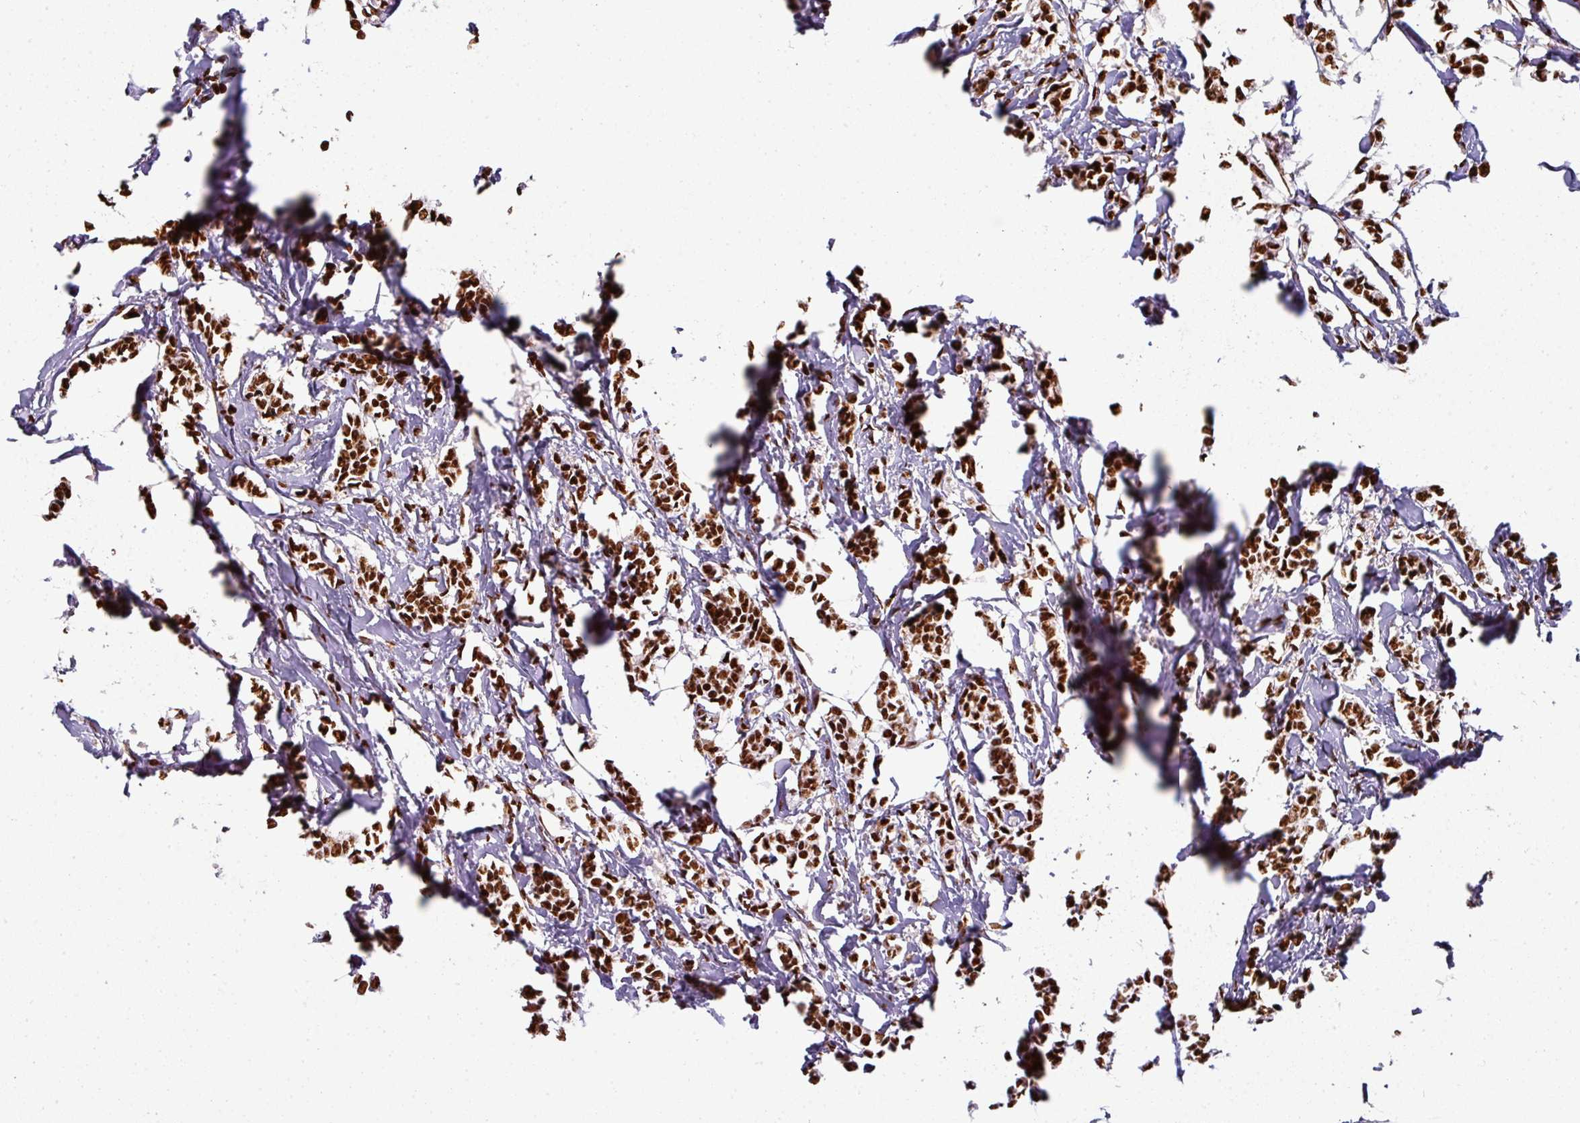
{"staining": {"intensity": "strong", "quantity": ">75%", "location": "nuclear"}, "tissue": "breast cancer", "cell_type": "Tumor cells", "image_type": "cancer", "snomed": [{"axis": "morphology", "description": "Duct carcinoma"}, {"axis": "topography", "description": "Breast"}], "caption": "IHC staining of breast invasive ductal carcinoma, which displays high levels of strong nuclear staining in approximately >75% of tumor cells indicating strong nuclear protein staining. The staining was performed using DAB (3,3'-diaminobenzidine) (brown) for protein detection and nuclei were counterstained in hematoxylin (blue).", "gene": "SIK3", "patient": {"sex": "female", "age": 41}}